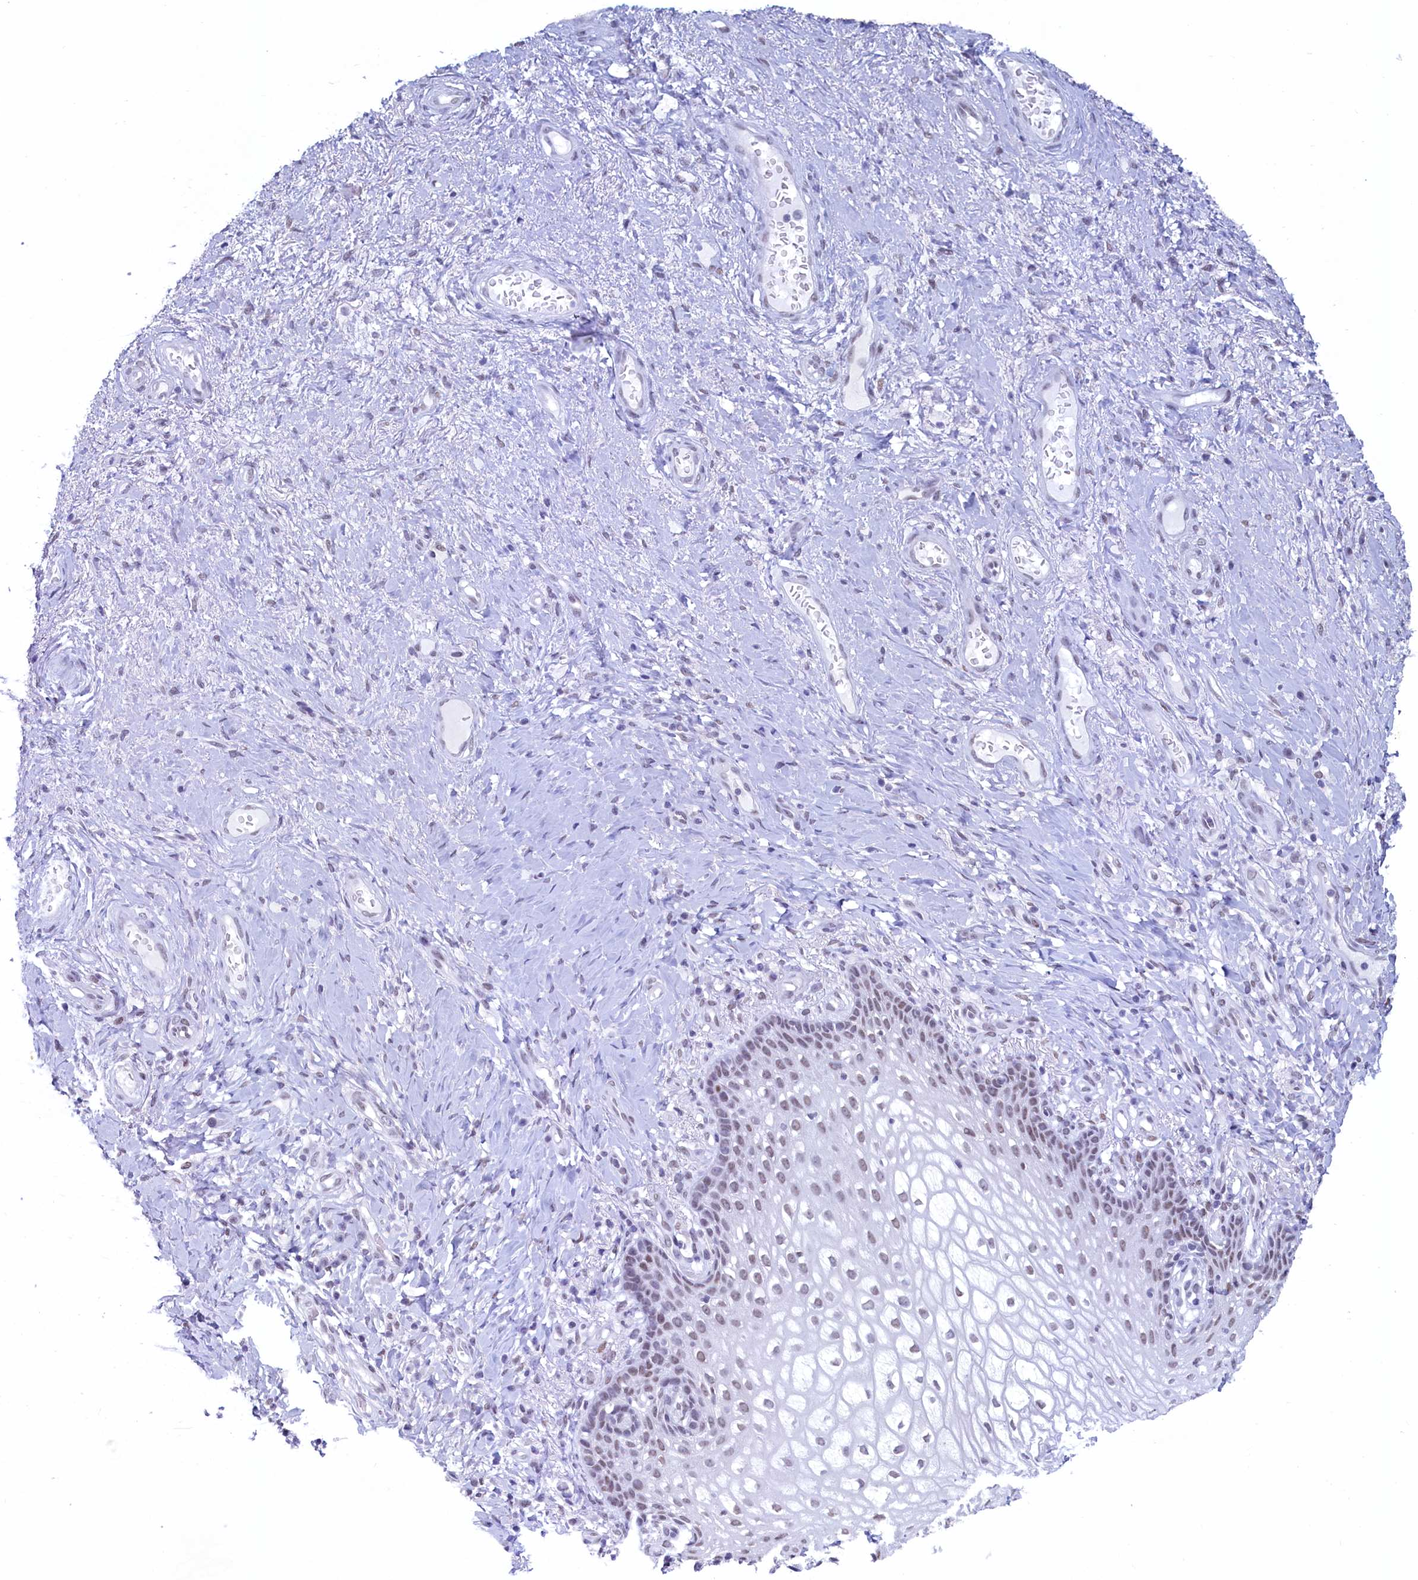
{"staining": {"intensity": "weak", "quantity": ">75%", "location": "nuclear"}, "tissue": "vagina", "cell_type": "Squamous epithelial cells", "image_type": "normal", "snomed": [{"axis": "morphology", "description": "Normal tissue, NOS"}, {"axis": "topography", "description": "Vagina"}], "caption": "Protein staining displays weak nuclear expression in approximately >75% of squamous epithelial cells in benign vagina.", "gene": "SUGP2", "patient": {"sex": "female", "age": 60}}